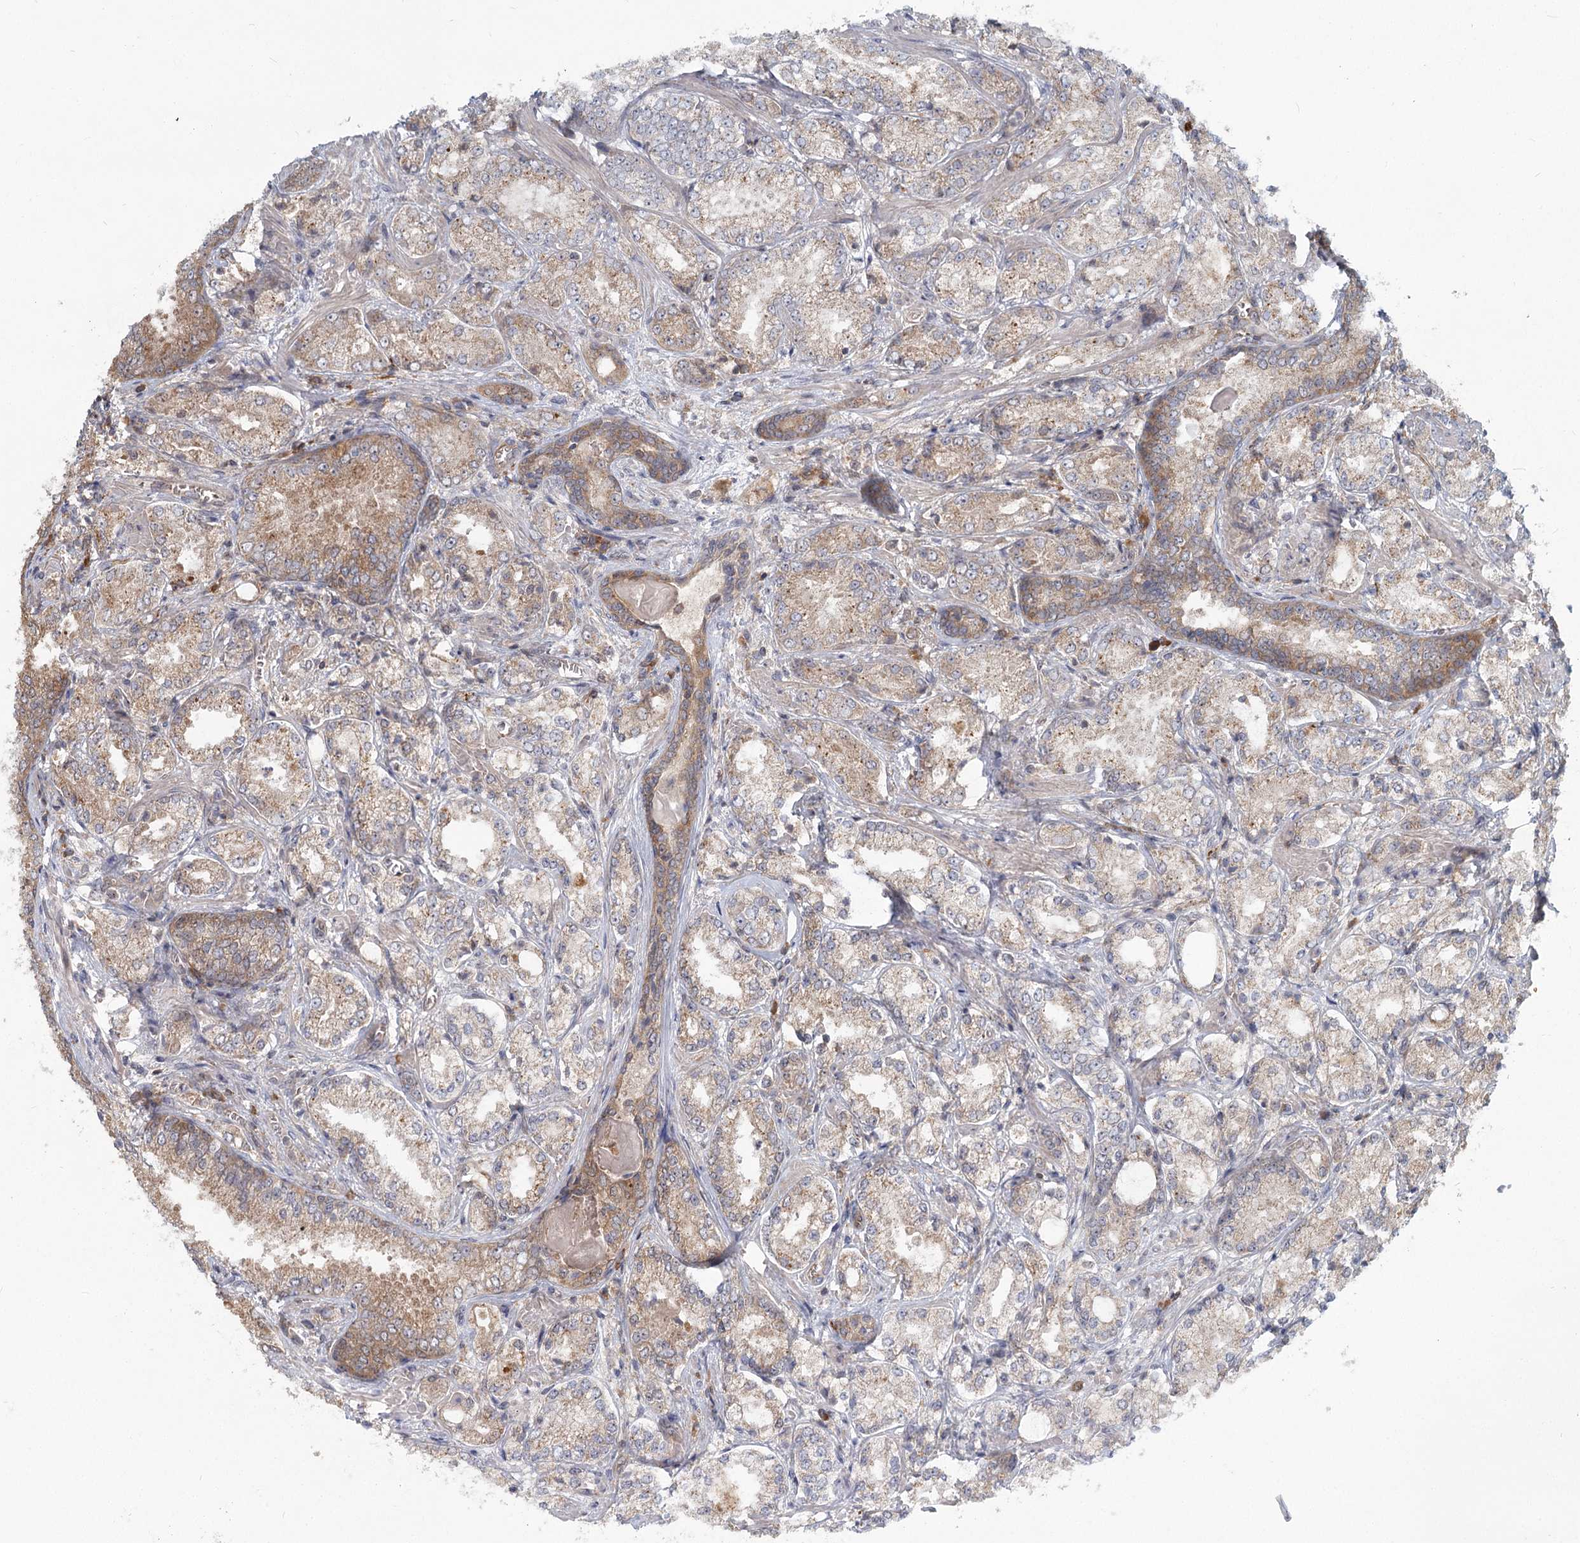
{"staining": {"intensity": "moderate", "quantity": "25%-75%", "location": "cytoplasmic/membranous"}, "tissue": "prostate cancer", "cell_type": "Tumor cells", "image_type": "cancer", "snomed": [{"axis": "morphology", "description": "Adenocarcinoma, Low grade"}, {"axis": "topography", "description": "Prostate"}], "caption": "Immunohistochemical staining of prostate cancer shows moderate cytoplasmic/membranous protein expression in about 25%-75% of tumor cells.", "gene": "THNSL1", "patient": {"sex": "male", "age": 74}}